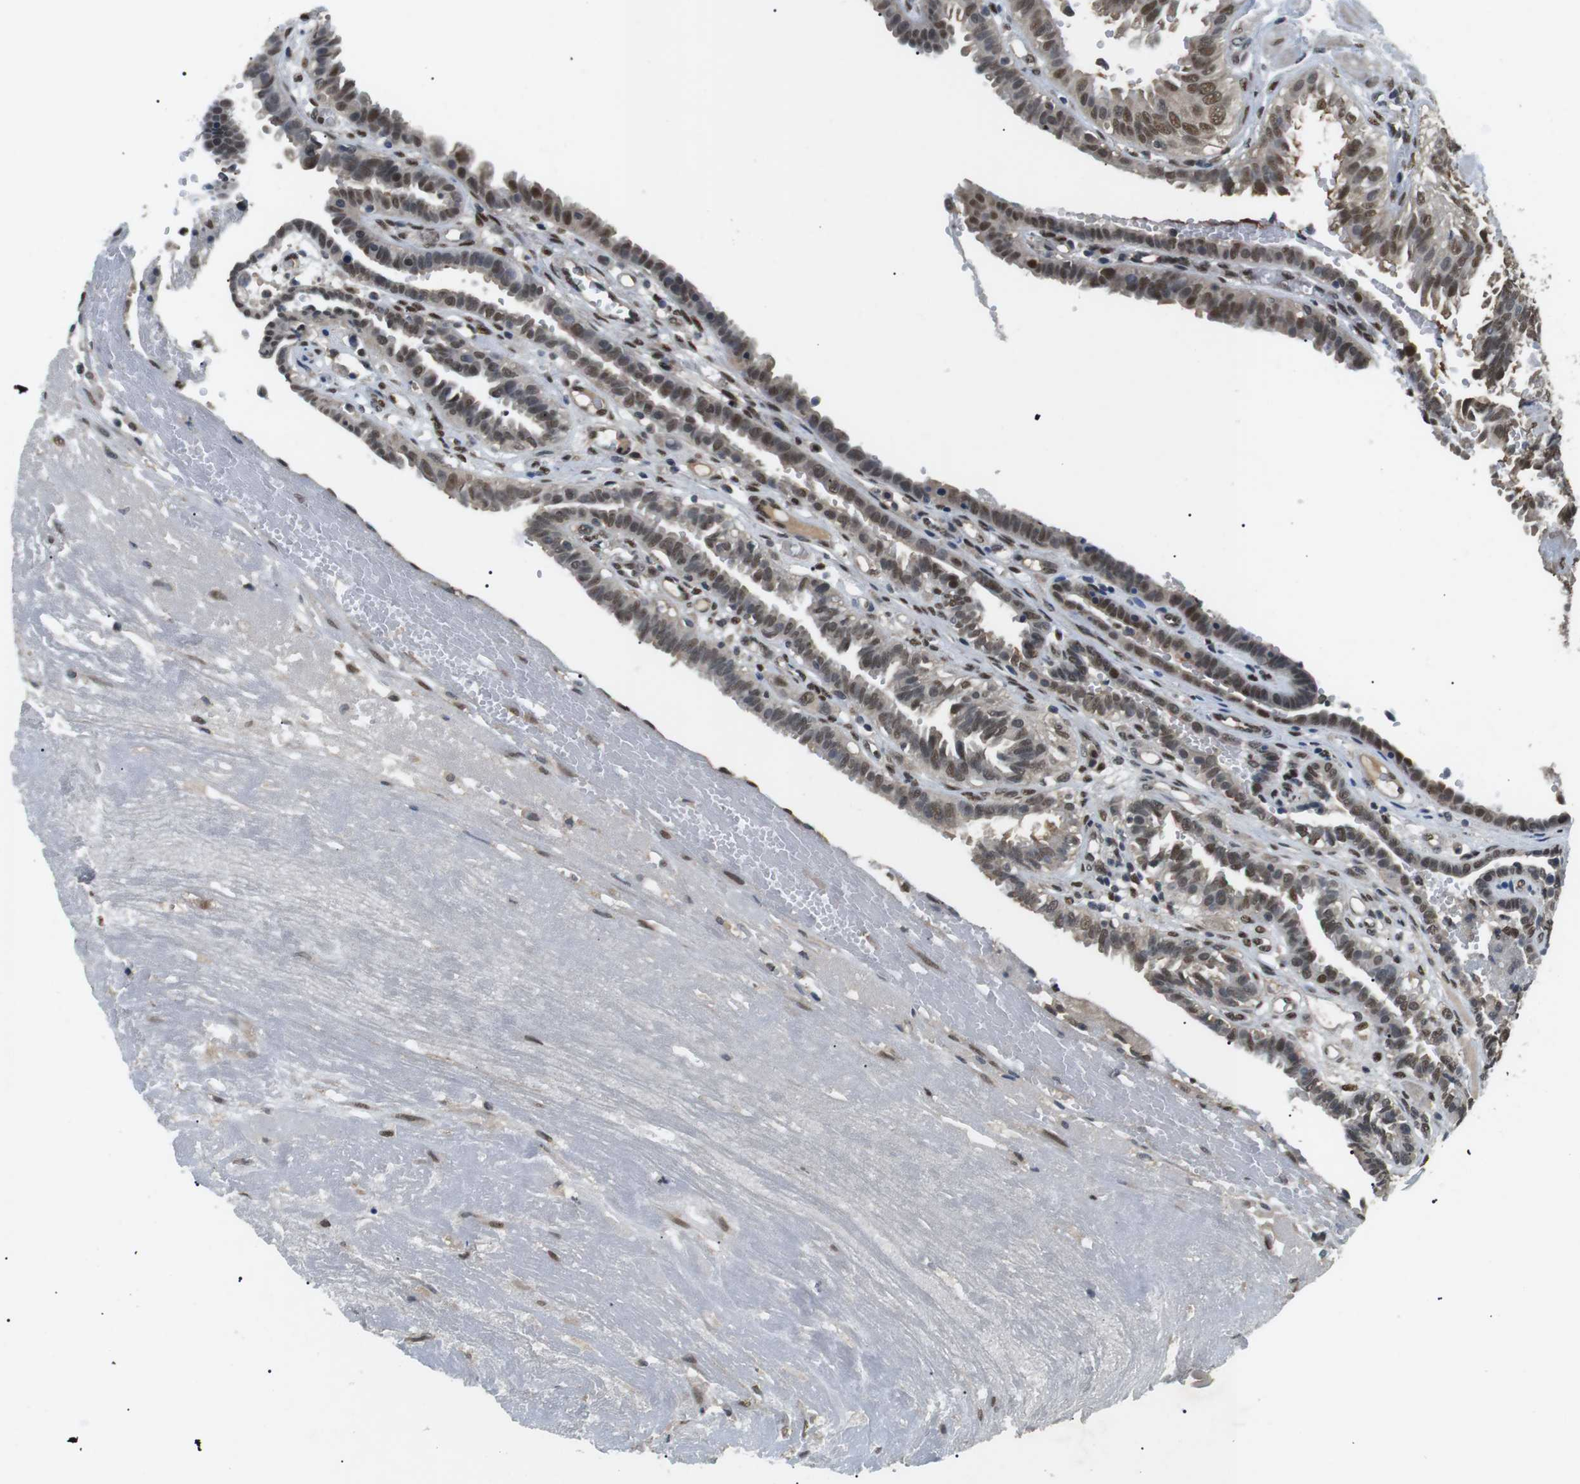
{"staining": {"intensity": "moderate", "quantity": "25%-75%", "location": "nuclear"}, "tissue": "fallopian tube", "cell_type": "Glandular cells", "image_type": "normal", "snomed": [{"axis": "morphology", "description": "Normal tissue, NOS"}, {"axis": "topography", "description": "Fallopian tube"}, {"axis": "topography", "description": "Placenta"}], "caption": "This is a micrograph of IHC staining of benign fallopian tube, which shows moderate positivity in the nuclear of glandular cells.", "gene": "ORAI3", "patient": {"sex": "female", "age": 34}}